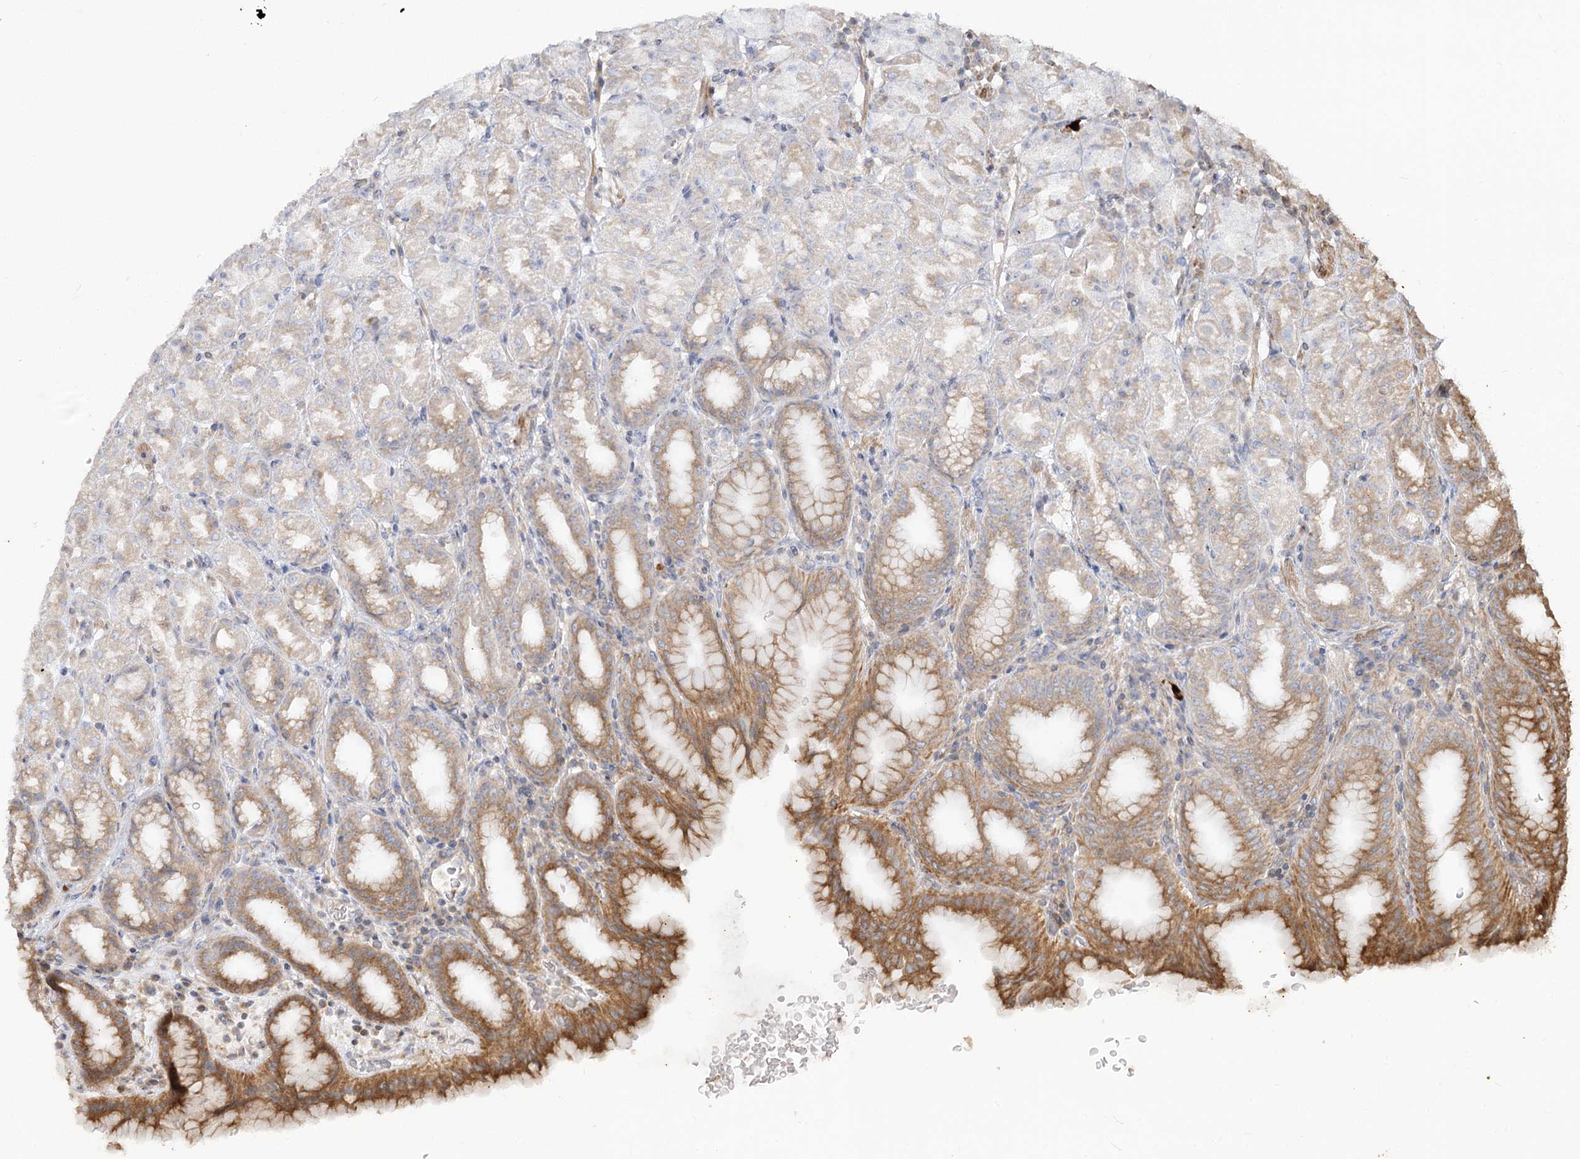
{"staining": {"intensity": "moderate", "quantity": "25%-75%", "location": "cytoplasmic/membranous"}, "tissue": "stomach", "cell_type": "Glandular cells", "image_type": "normal", "snomed": [{"axis": "morphology", "description": "Normal tissue, NOS"}, {"axis": "topography", "description": "Stomach, upper"}], "caption": "Protein staining by IHC reveals moderate cytoplasmic/membranous staining in approximately 25%-75% of glandular cells in benign stomach. (Brightfield microscopy of DAB IHC at high magnification).", "gene": "MTMR3", "patient": {"sex": "male", "age": 68}}